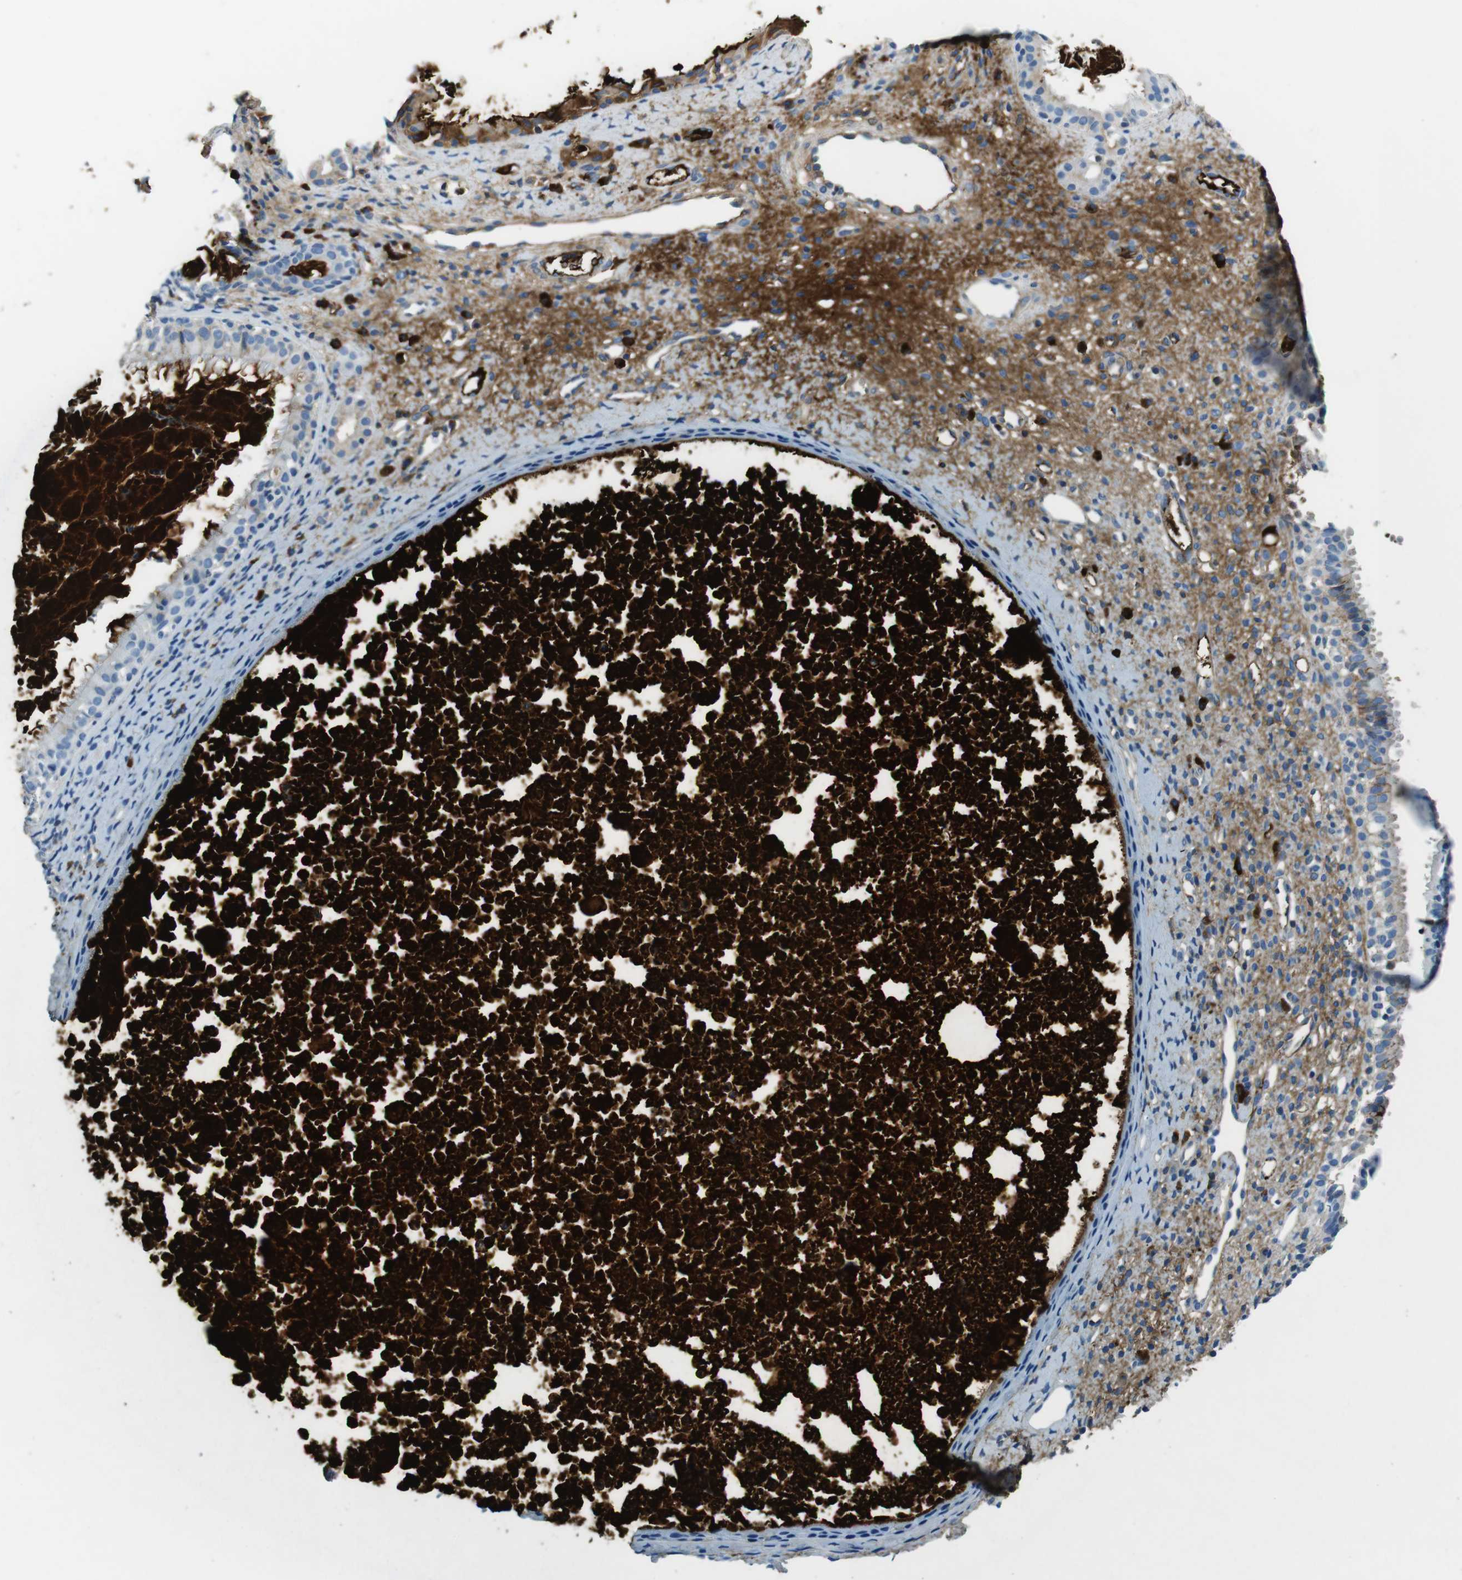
{"staining": {"intensity": "negative", "quantity": "none", "location": "none"}, "tissue": "nasopharynx", "cell_type": "Respiratory epithelial cells", "image_type": "normal", "snomed": [{"axis": "morphology", "description": "Normal tissue, NOS"}, {"axis": "topography", "description": "Nasopharynx"}], "caption": "Respiratory epithelial cells are negative for brown protein staining in normal nasopharynx.", "gene": "IGKC", "patient": {"sex": "male", "age": 22}}